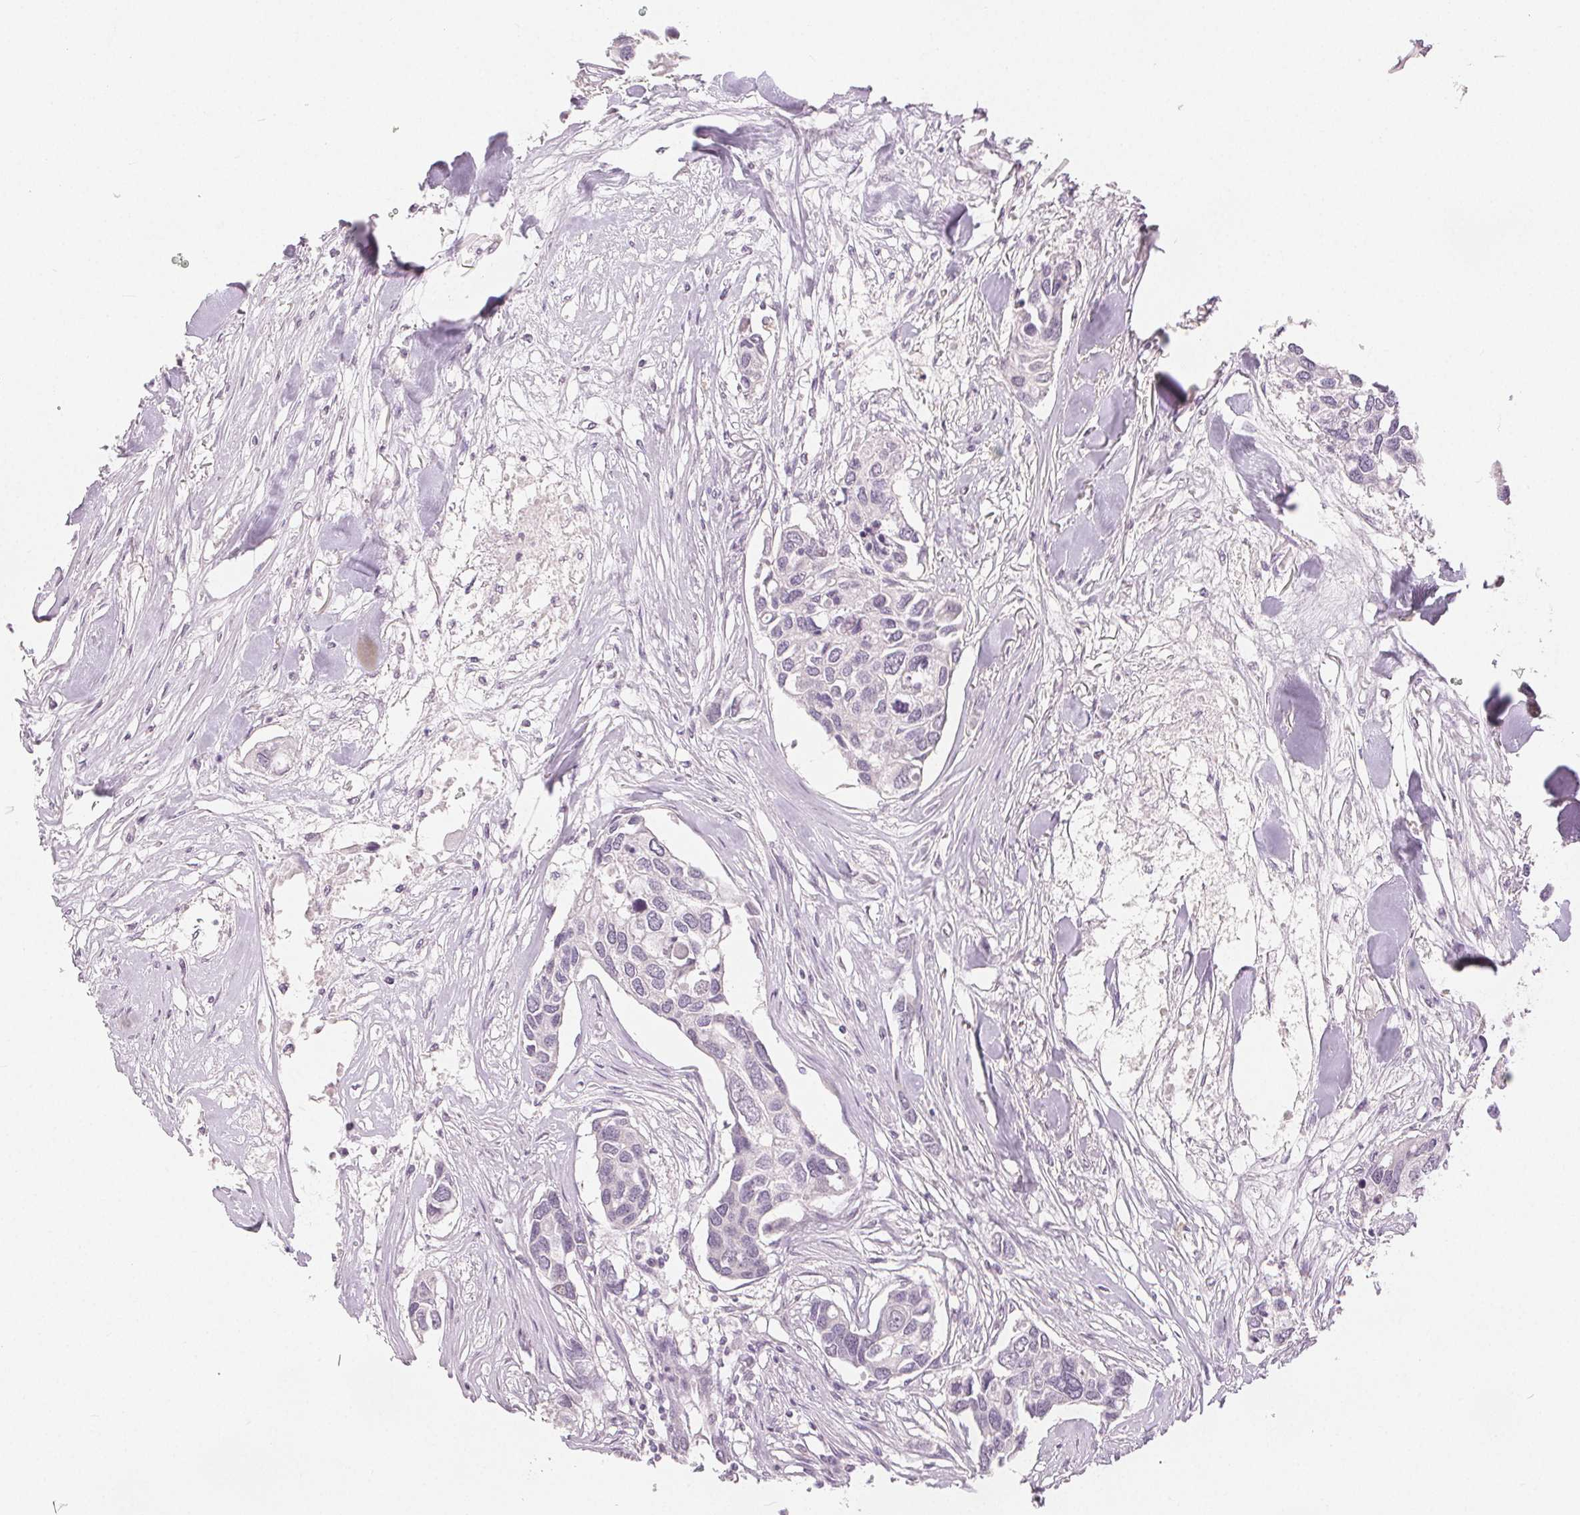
{"staining": {"intensity": "negative", "quantity": "none", "location": "none"}, "tissue": "breast cancer", "cell_type": "Tumor cells", "image_type": "cancer", "snomed": [{"axis": "morphology", "description": "Duct carcinoma"}, {"axis": "topography", "description": "Breast"}], "caption": "Immunohistochemistry (IHC) micrograph of breast cancer stained for a protein (brown), which displays no staining in tumor cells. The staining is performed using DAB (3,3'-diaminobenzidine) brown chromogen with nuclei counter-stained in using hematoxylin.", "gene": "SLC27A5", "patient": {"sex": "female", "age": 83}}